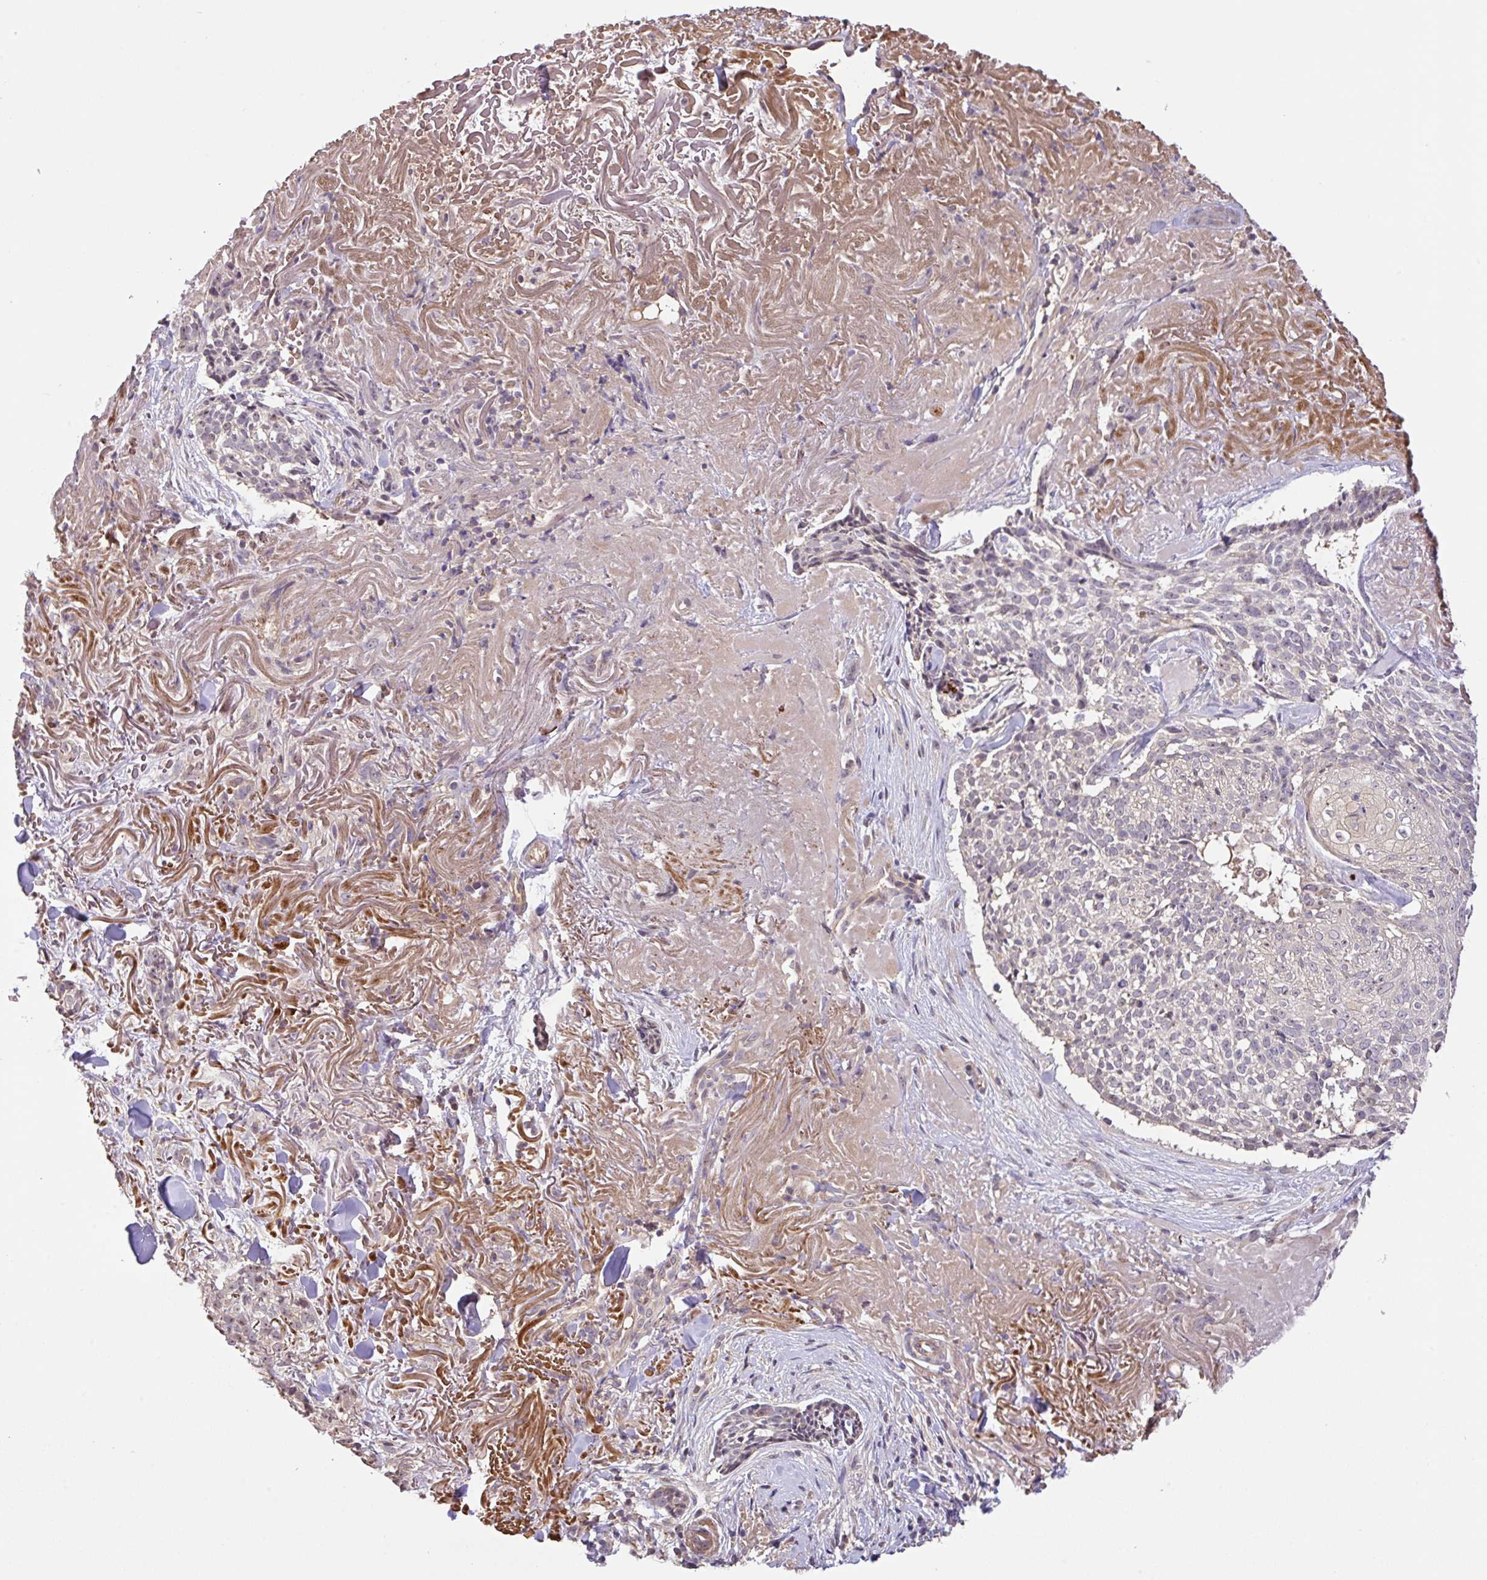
{"staining": {"intensity": "negative", "quantity": "none", "location": "none"}, "tissue": "skin cancer", "cell_type": "Tumor cells", "image_type": "cancer", "snomed": [{"axis": "morphology", "description": "Basal cell carcinoma"}, {"axis": "topography", "description": "Skin"}, {"axis": "topography", "description": "Skin of face"}], "caption": "Immunohistochemistry (IHC) of human skin cancer displays no staining in tumor cells. (DAB immunohistochemistry, high magnification).", "gene": "C1QTNF9B", "patient": {"sex": "female", "age": 95}}